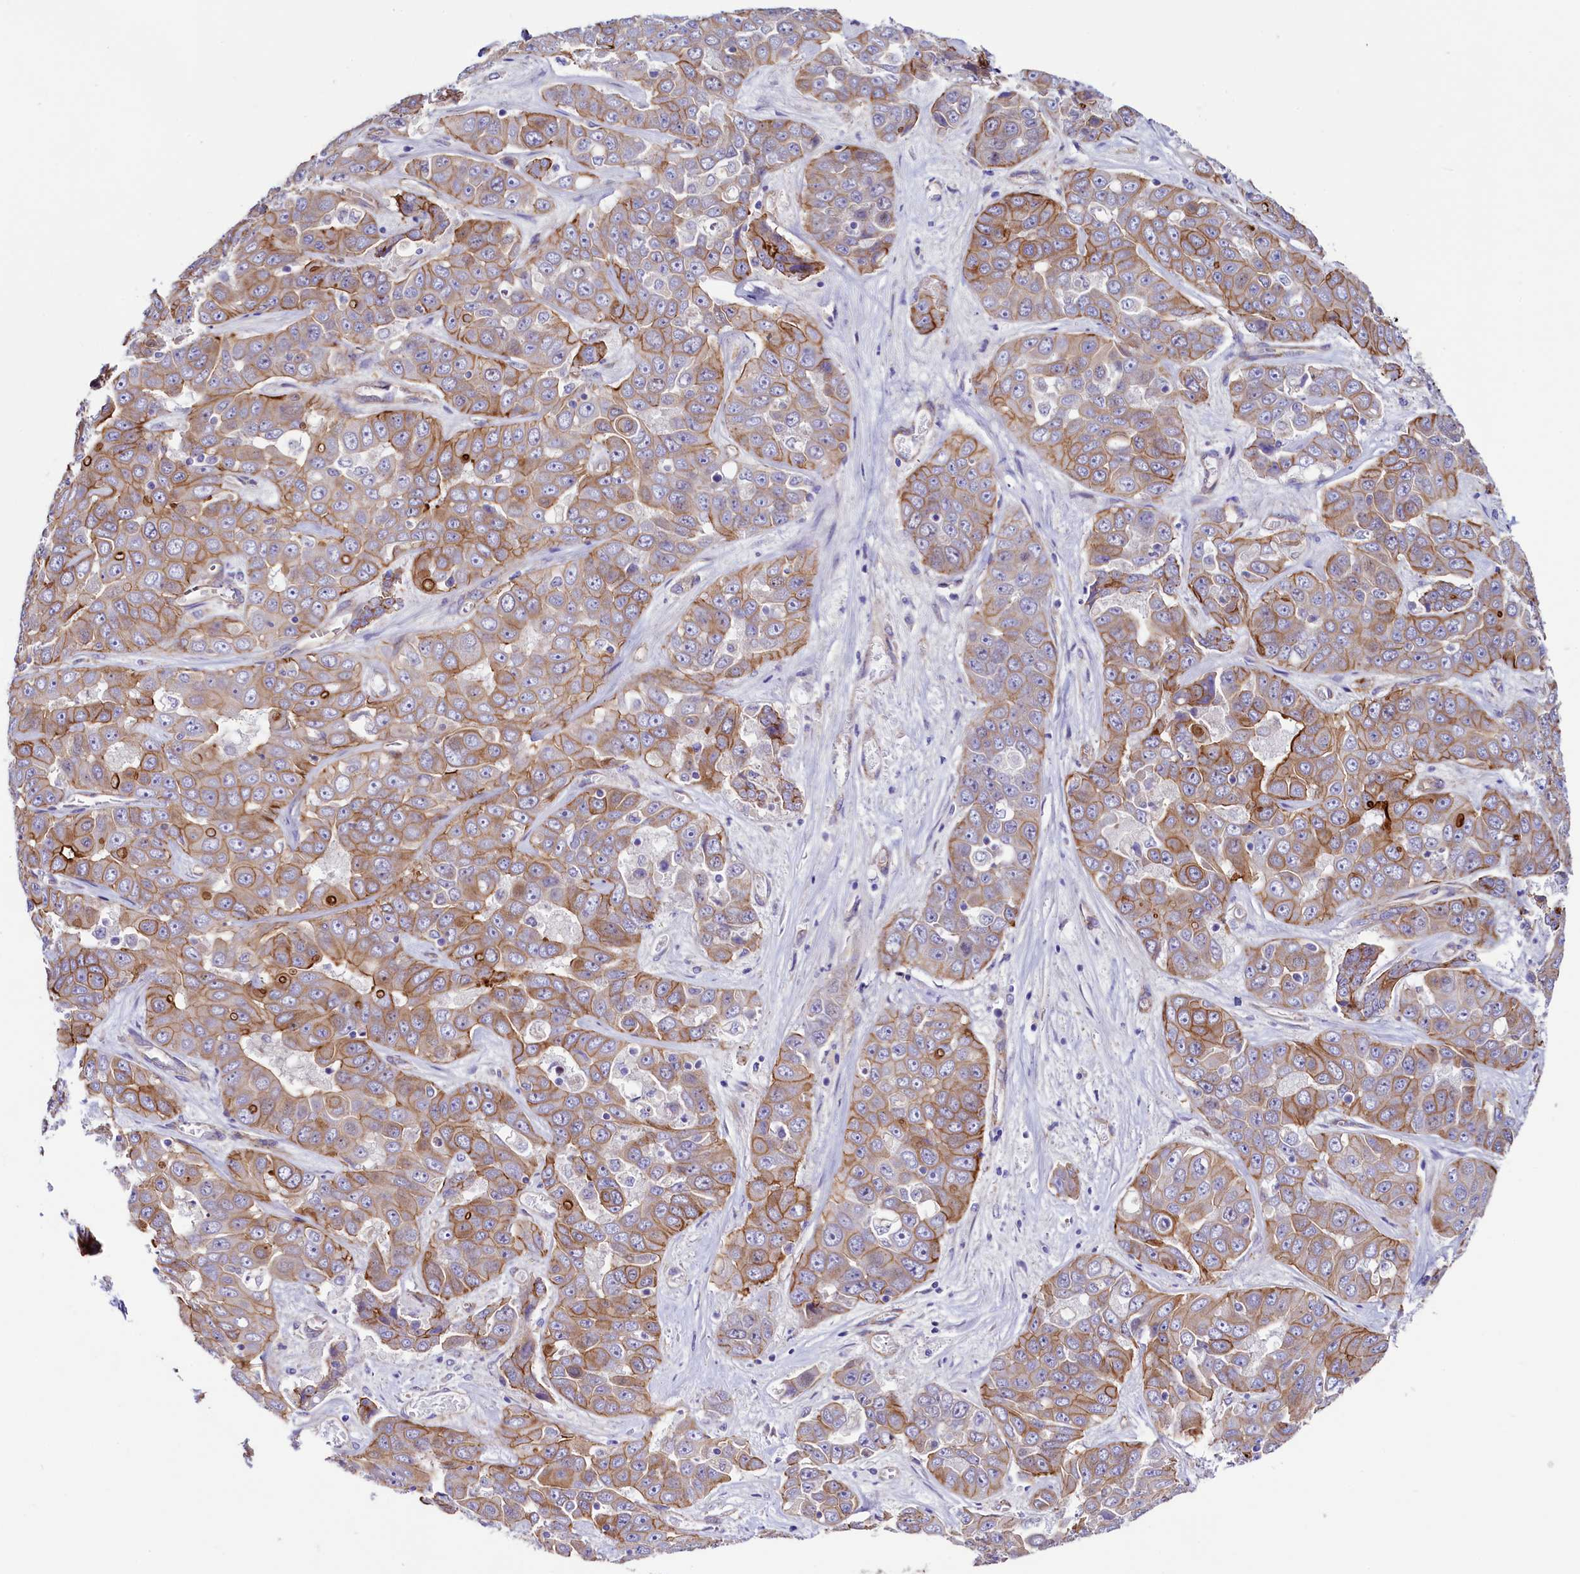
{"staining": {"intensity": "strong", "quantity": "<25%", "location": "cytoplasmic/membranous"}, "tissue": "liver cancer", "cell_type": "Tumor cells", "image_type": "cancer", "snomed": [{"axis": "morphology", "description": "Cholangiocarcinoma"}, {"axis": "topography", "description": "Liver"}], "caption": "Immunohistochemistry histopathology image of neoplastic tissue: human liver cholangiocarcinoma stained using immunohistochemistry shows medium levels of strong protein expression localized specifically in the cytoplasmic/membranous of tumor cells, appearing as a cytoplasmic/membranous brown color.", "gene": "SLF1", "patient": {"sex": "female", "age": 52}}